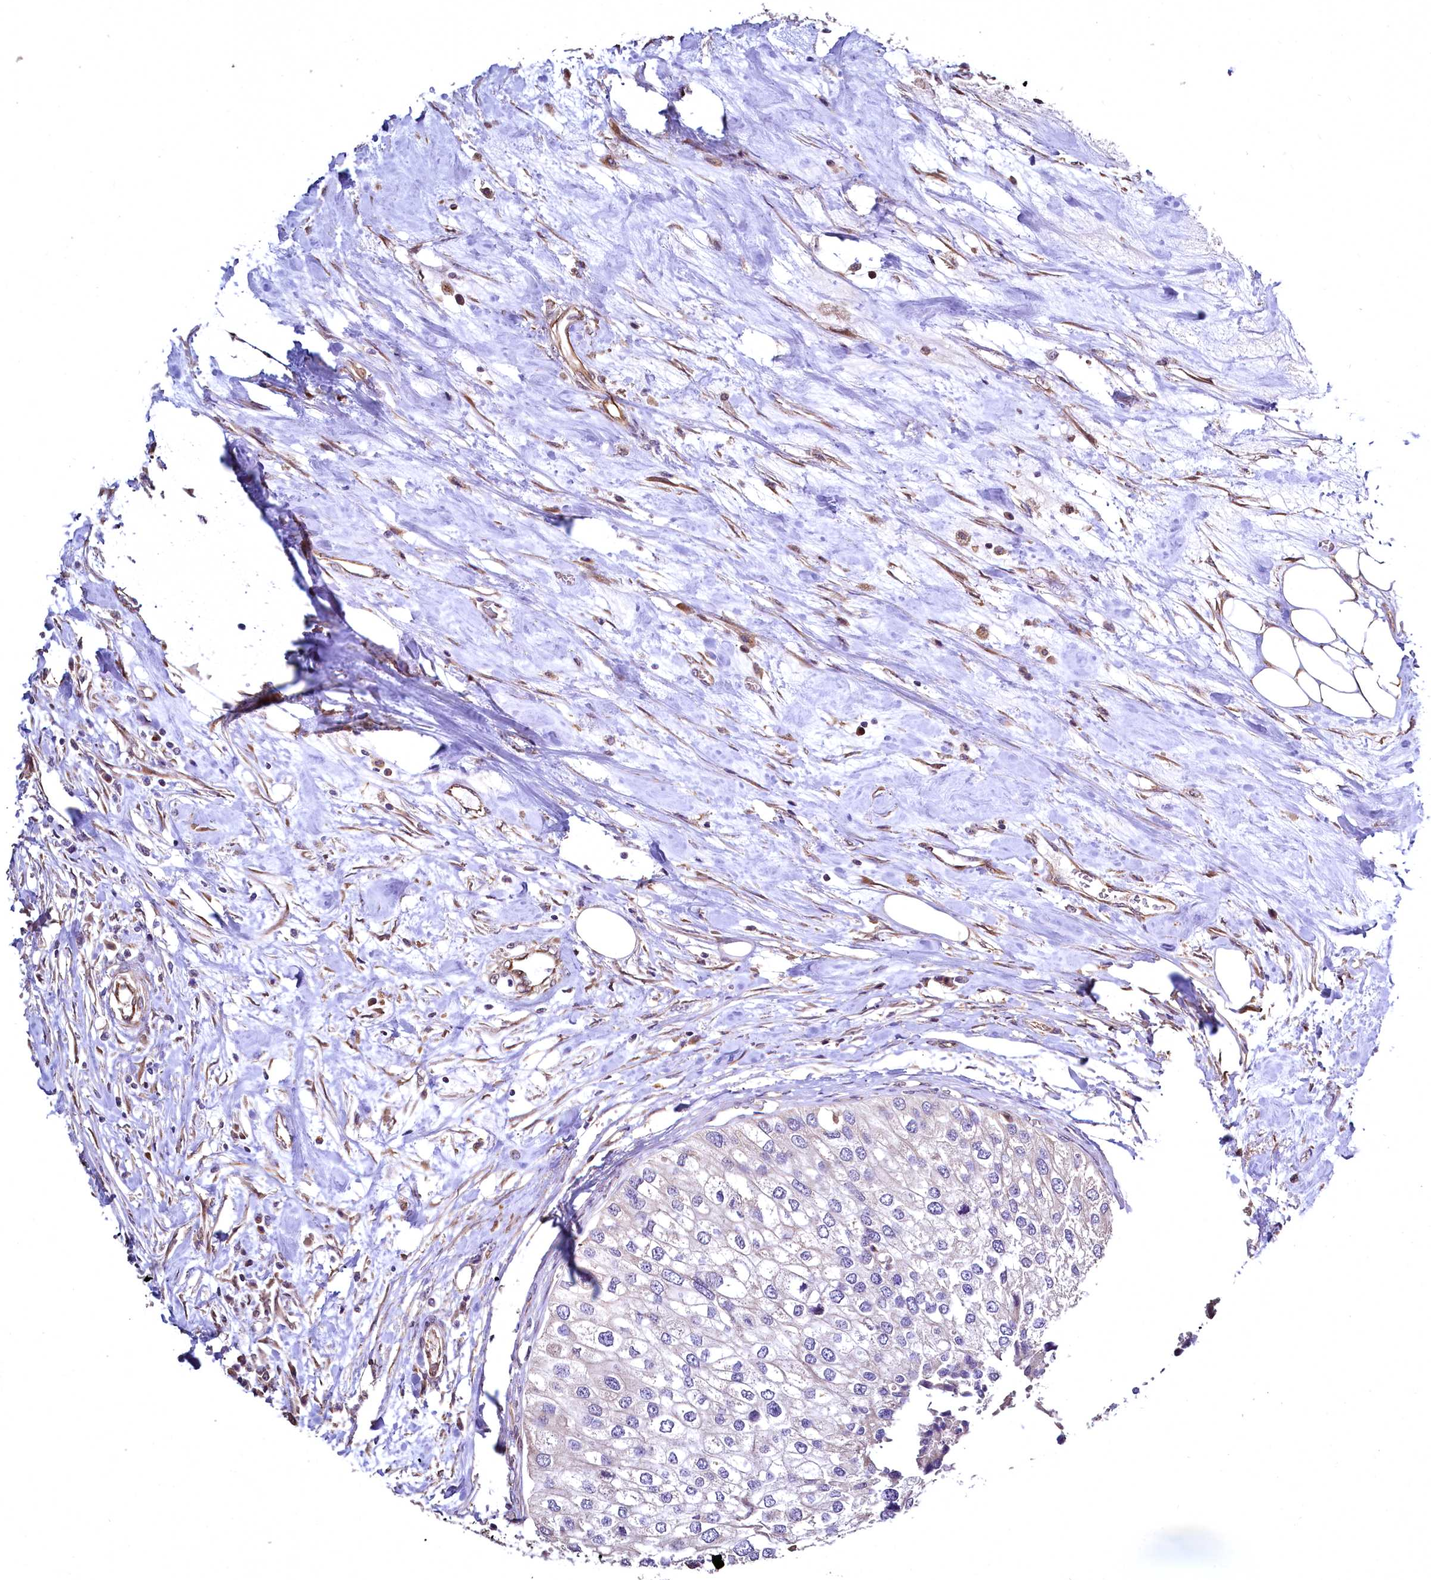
{"staining": {"intensity": "negative", "quantity": "none", "location": "none"}, "tissue": "urothelial cancer", "cell_type": "Tumor cells", "image_type": "cancer", "snomed": [{"axis": "morphology", "description": "Urothelial carcinoma, High grade"}, {"axis": "topography", "description": "Urinary bladder"}], "caption": "A histopathology image of urothelial cancer stained for a protein demonstrates no brown staining in tumor cells.", "gene": "TBCEL", "patient": {"sex": "male", "age": 64}}